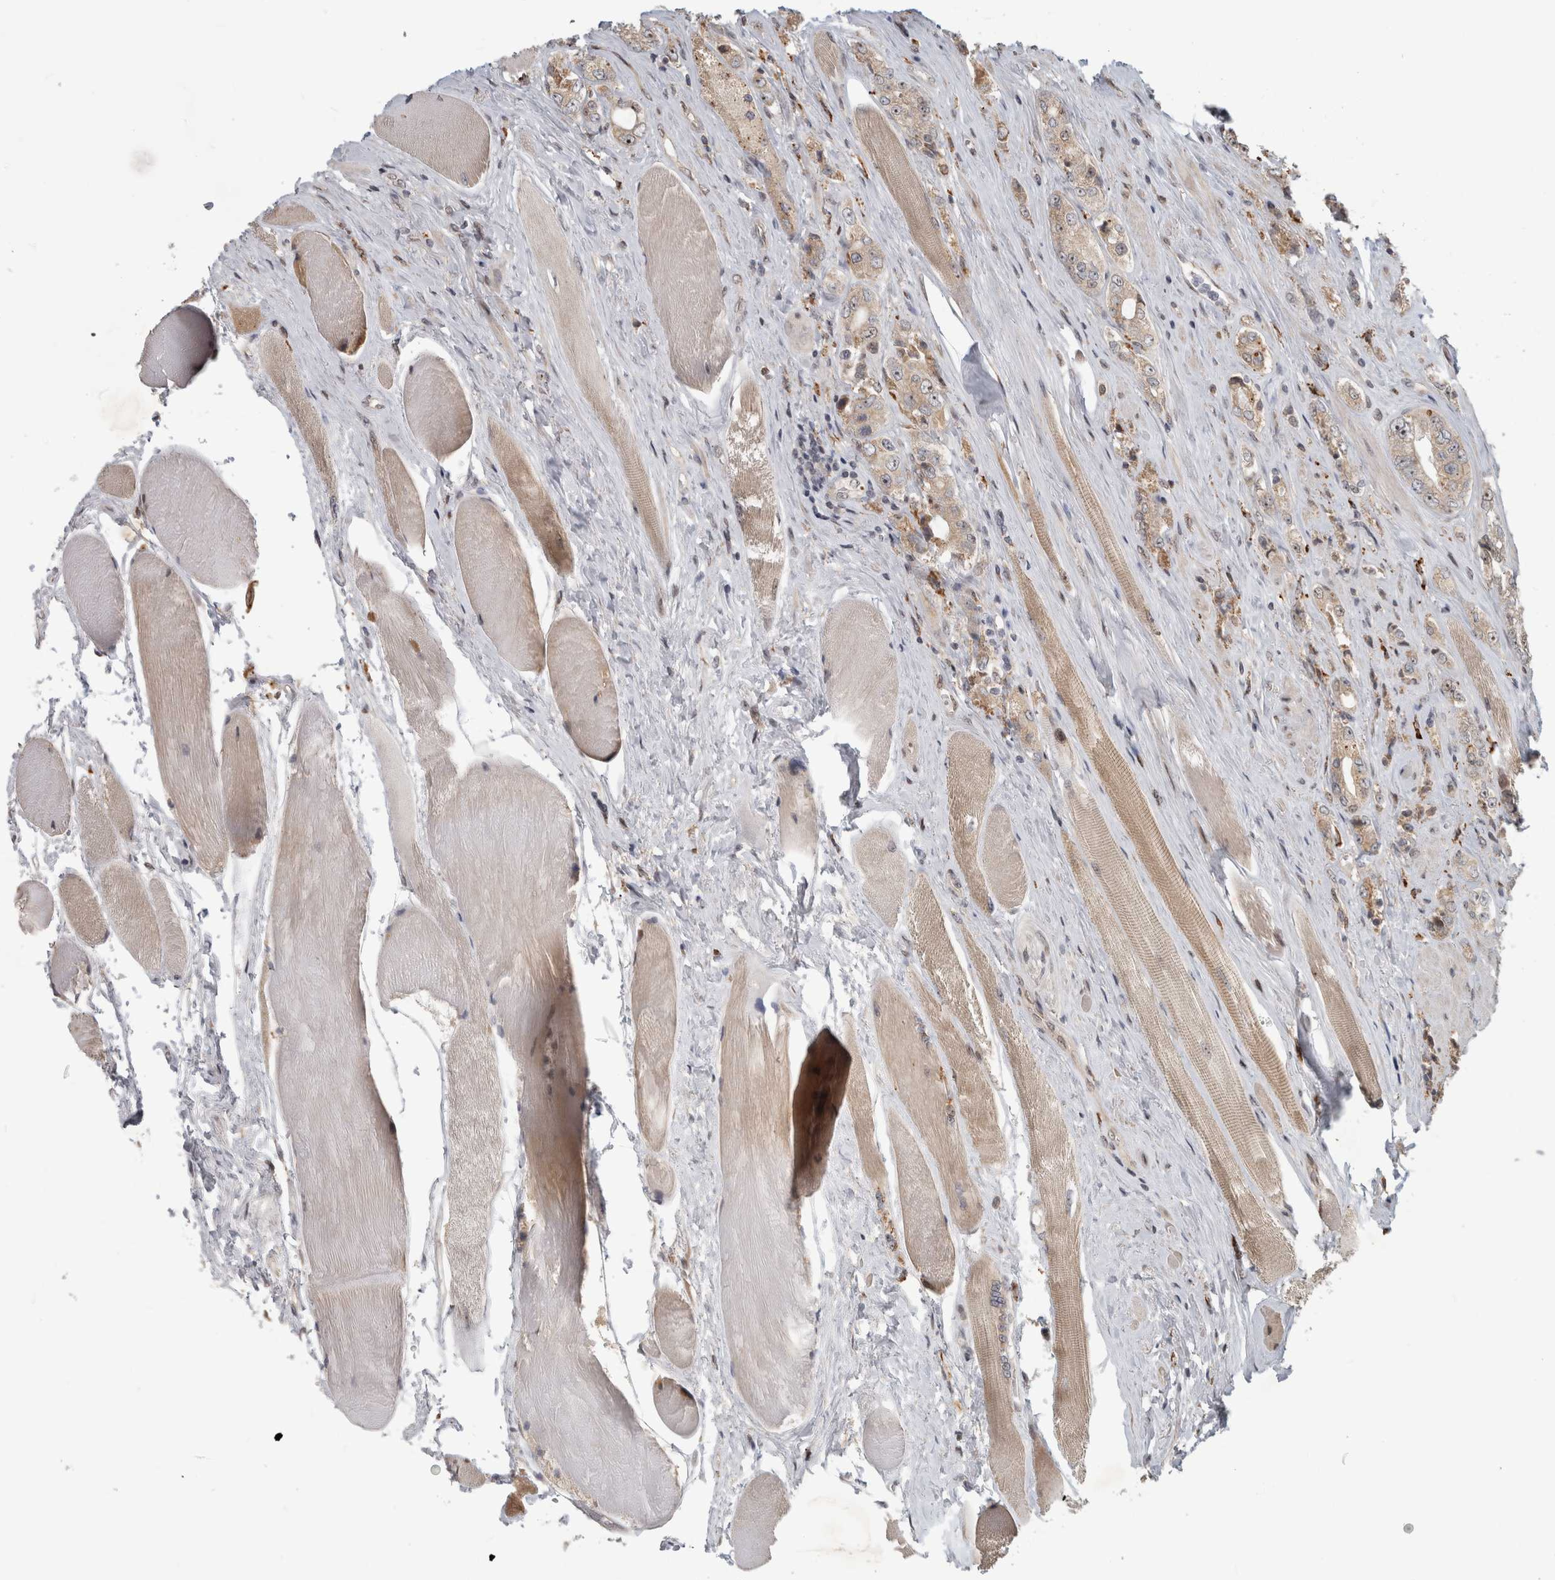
{"staining": {"intensity": "weak", "quantity": ">75%", "location": "cytoplasmic/membranous"}, "tissue": "prostate cancer", "cell_type": "Tumor cells", "image_type": "cancer", "snomed": [{"axis": "morphology", "description": "Adenocarcinoma, High grade"}, {"axis": "topography", "description": "Prostate"}], "caption": "An immunohistochemistry micrograph of neoplastic tissue is shown. Protein staining in brown shows weak cytoplasmic/membranous positivity in prostate cancer (high-grade adenocarcinoma) within tumor cells.", "gene": "NAB2", "patient": {"sex": "male", "age": 61}}